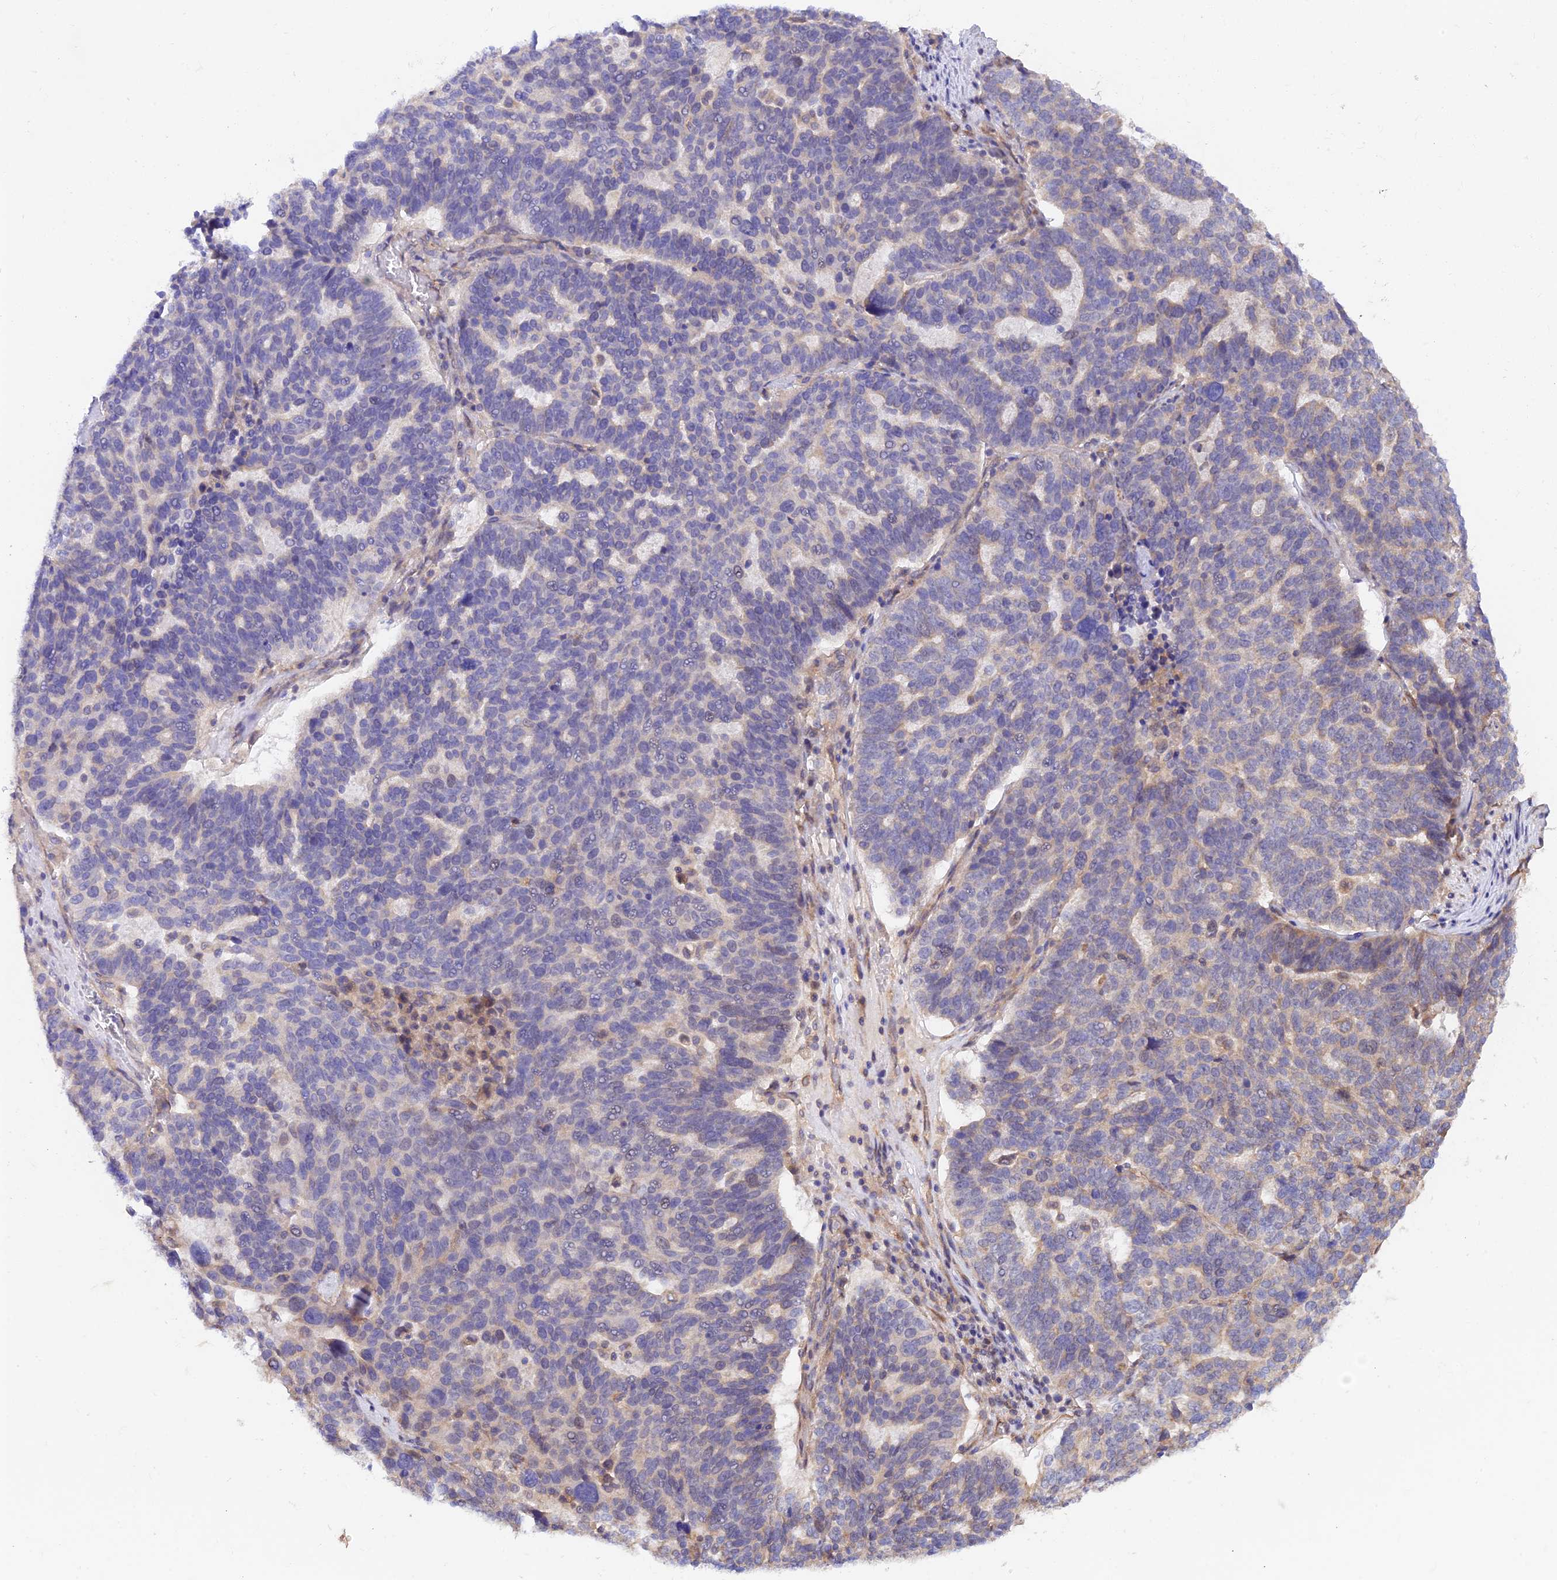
{"staining": {"intensity": "negative", "quantity": "none", "location": "none"}, "tissue": "ovarian cancer", "cell_type": "Tumor cells", "image_type": "cancer", "snomed": [{"axis": "morphology", "description": "Cystadenocarcinoma, serous, NOS"}, {"axis": "topography", "description": "Ovary"}], "caption": "Ovarian cancer (serous cystadenocarcinoma) stained for a protein using IHC exhibits no staining tumor cells.", "gene": "MYO9A", "patient": {"sex": "female", "age": 59}}